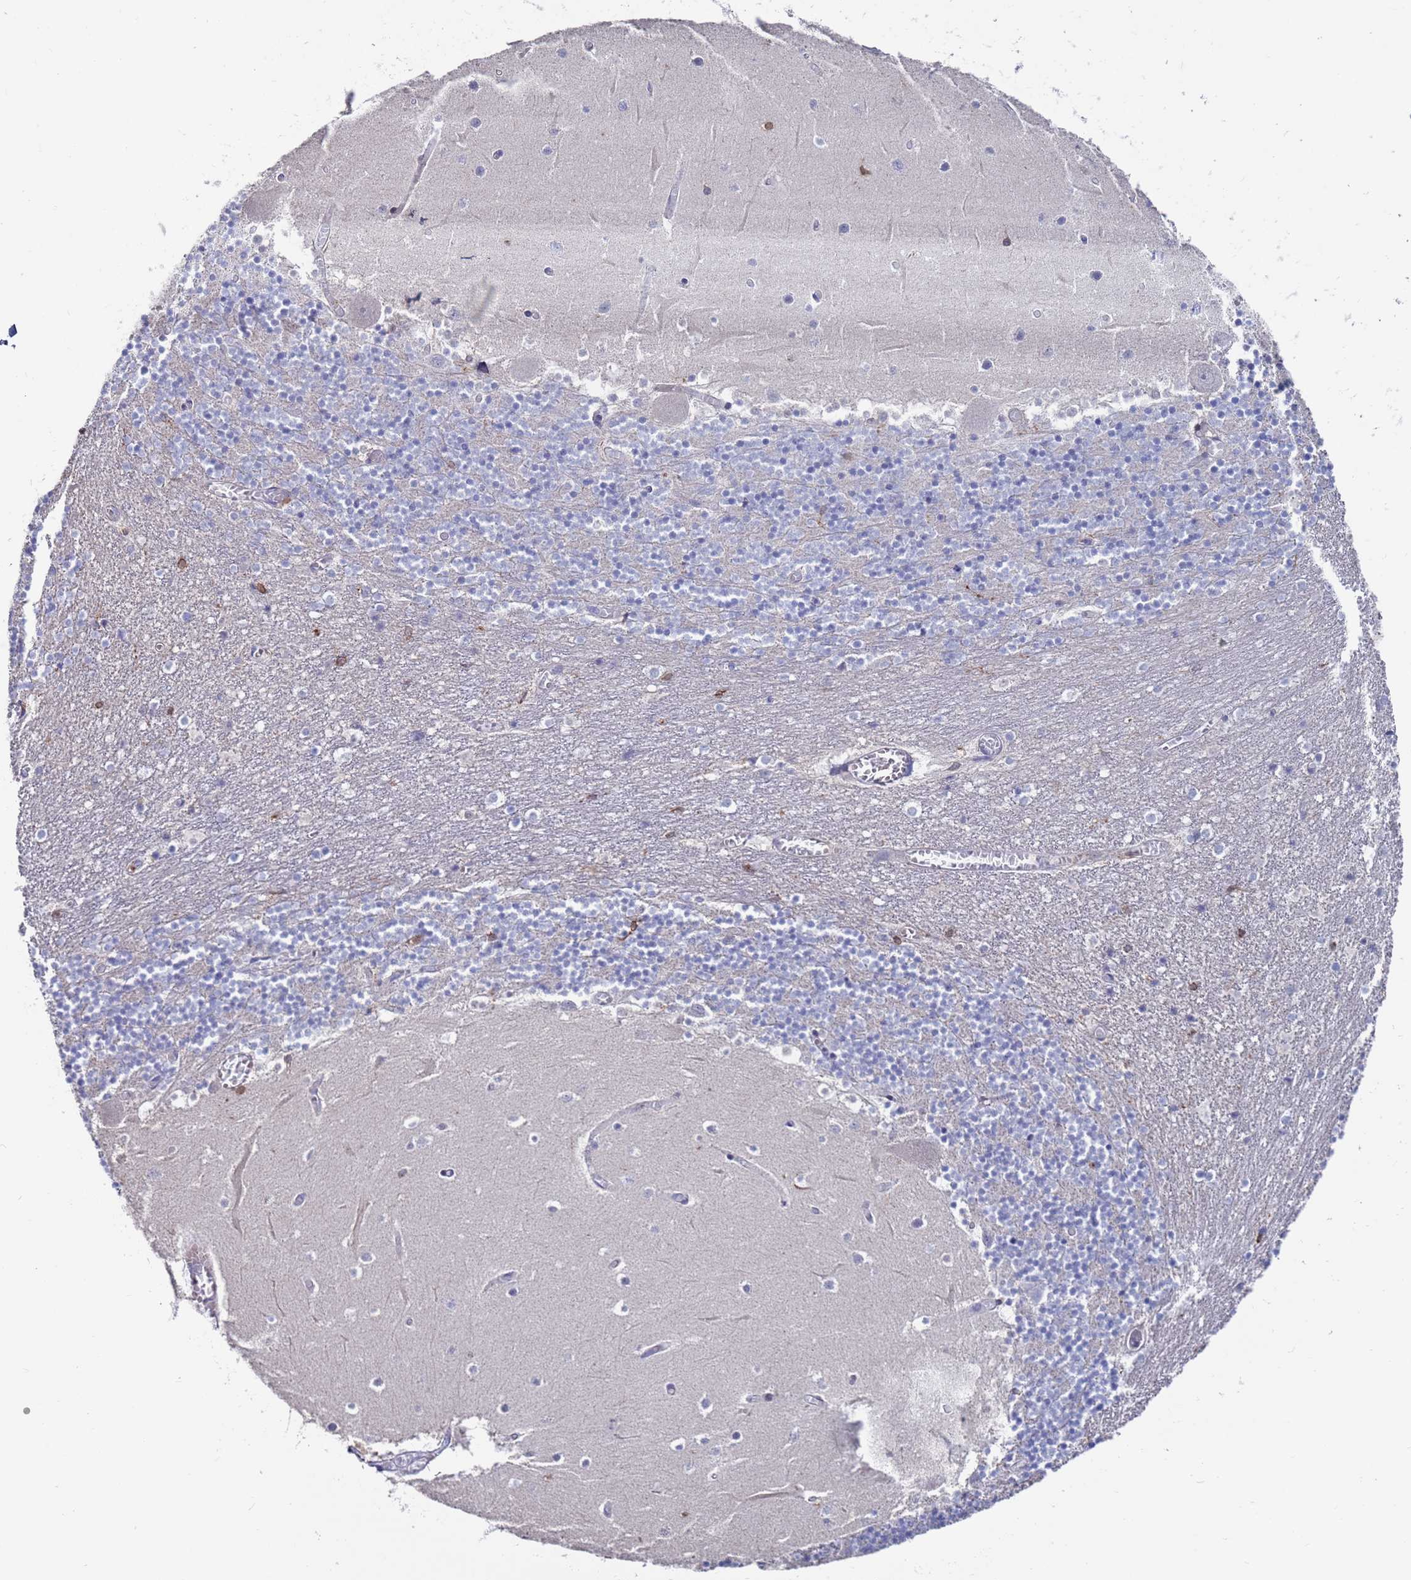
{"staining": {"intensity": "negative", "quantity": "none", "location": "none"}, "tissue": "cerebellum", "cell_type": "Cells in granular layer", "image_type": "normal", "snomed": [{"axis": "morphology", "description": "Normal tissue, NOS"}, {"axis": "topography", "description": "Cerebellum"}], "caption": "This is an immunohistochemistry micrograph of normal cerebellum. There is no positivity in cells in granular layer.", "gene": "GREB1L", "patient": {"sex": "female", "age": 28}}